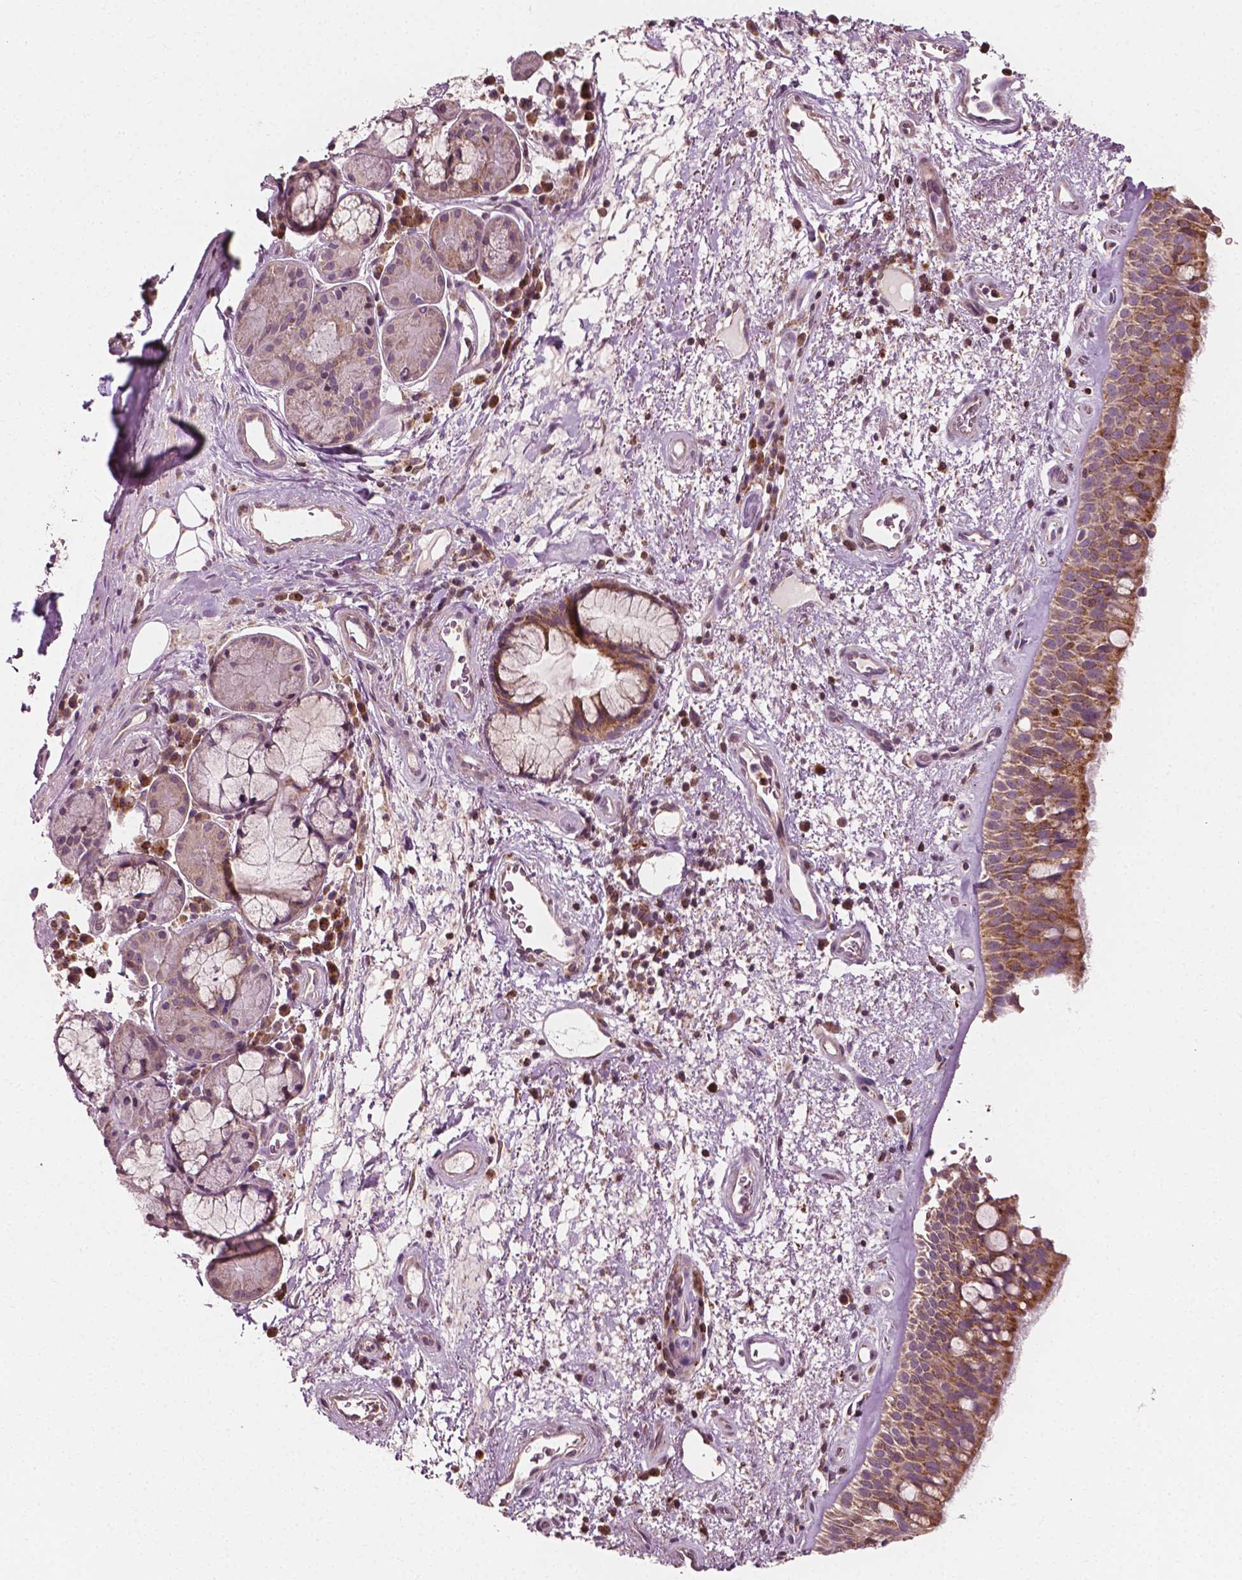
{"staining": {"intensity": "moderate", "quantity": ">75%", "location": "cytoplasmic/membranous"}, "tissue": "bronchus", "cell_type": "Respiratory epithelial cells", "image_type": "normal", "snomed": [{"axis": "morphology", "description": "Normal tissue, NOS"}, {"axis": "topography", "description": "Bronchus"}], "caption": "This is a photomicrograph of IHC staining of unremarkable bronchus, which shows moderate expression in the cytoplasmic/membranous of respiratory epithelial cells.", "gene": "MCL1", "patient": {"sex": "male", "age": 48}}